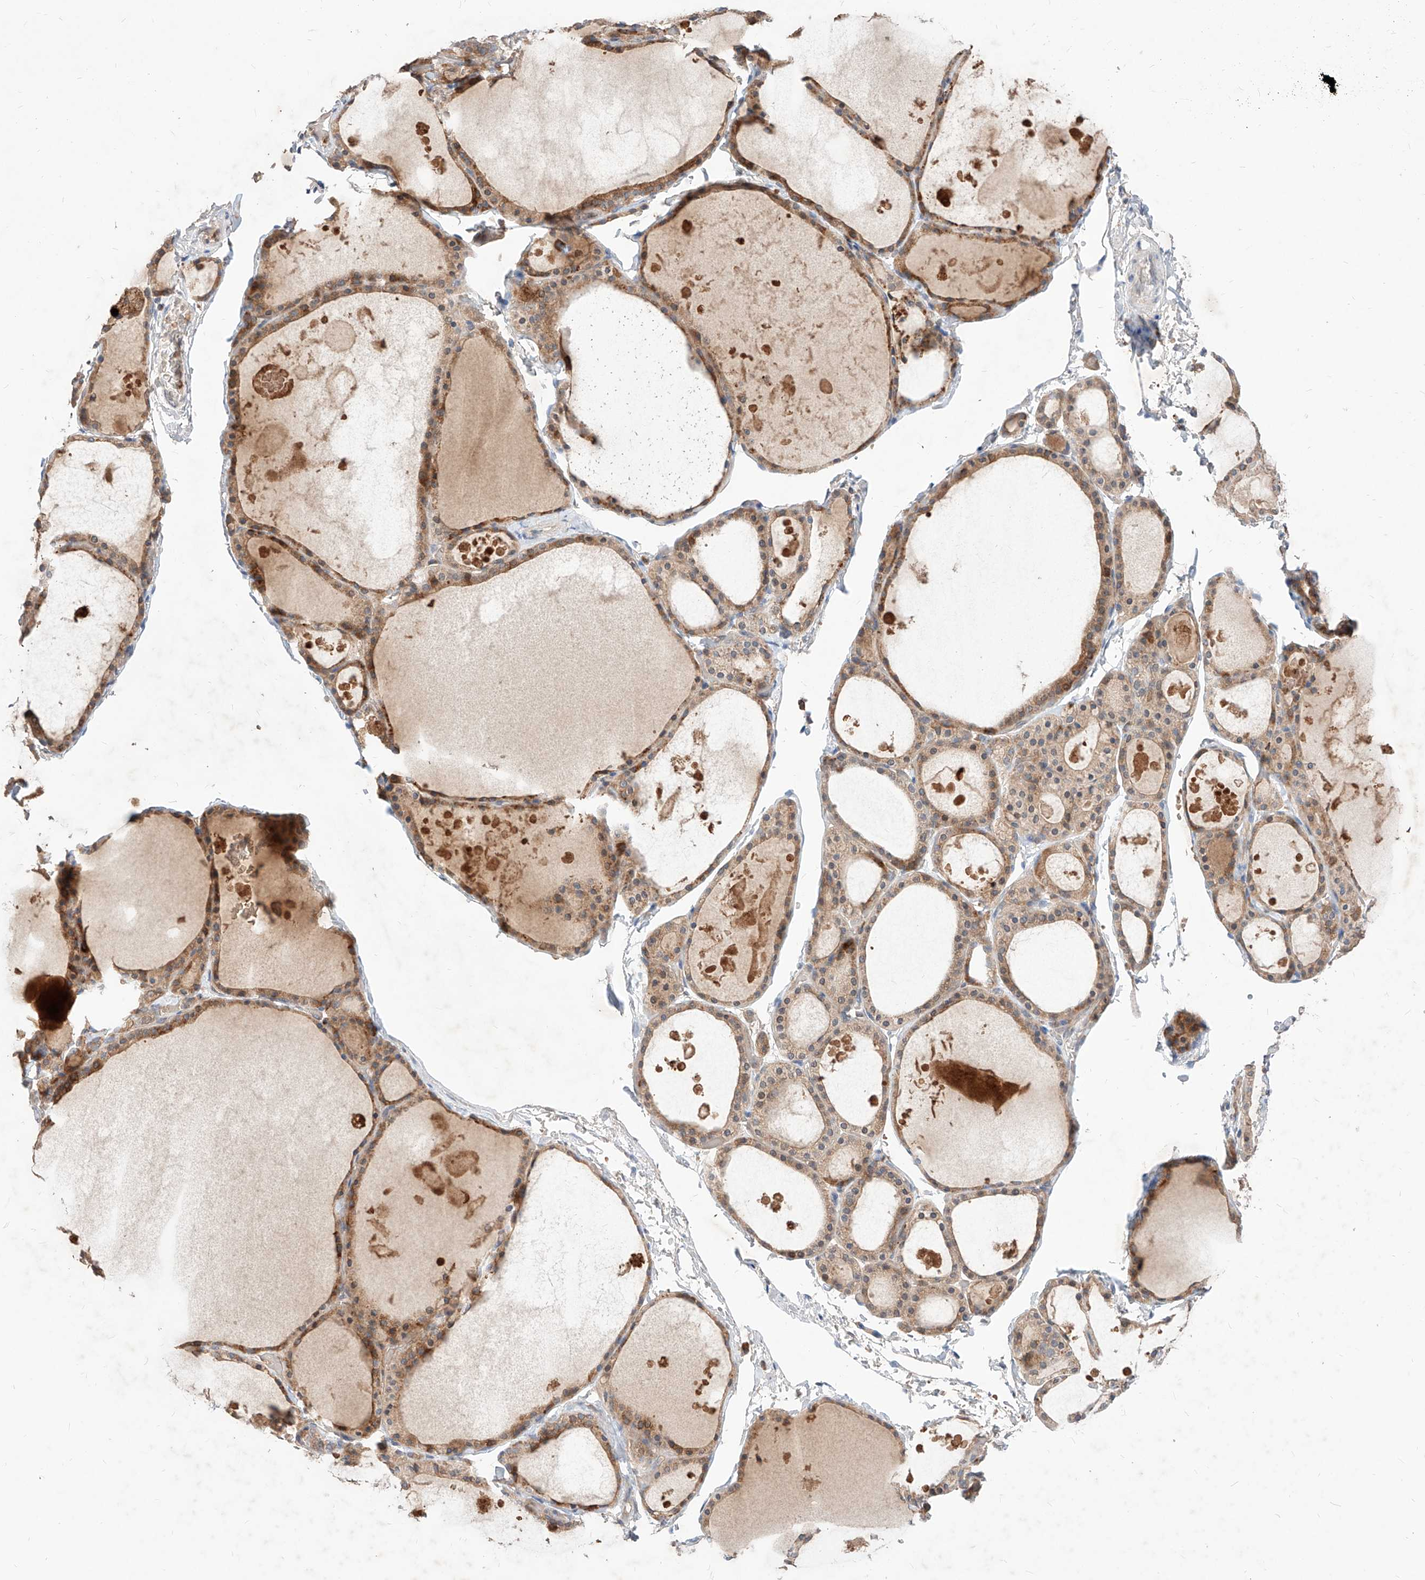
{"staining": {"intensity": "moderate", "quantity": ">75%", "location": "cytoplasmic/membranous"}, "tissue": "thyroid gland", "cell_type": "Glandular cells", "image_type": "normal", "snomed": [{"axis": "morphology", "description": "Normal tissue, NOS"}, {"axis": "topography", "description": "Thyroid gland"}], "caption": "This is a micrograph of immunohistochemistry staining of benign thyroid gland, which shows moderate staining in the cytoplasmic/membranous of glandular cells.", "gene": "TSNAX", "patient": {"sex": "male", "age": 56}}